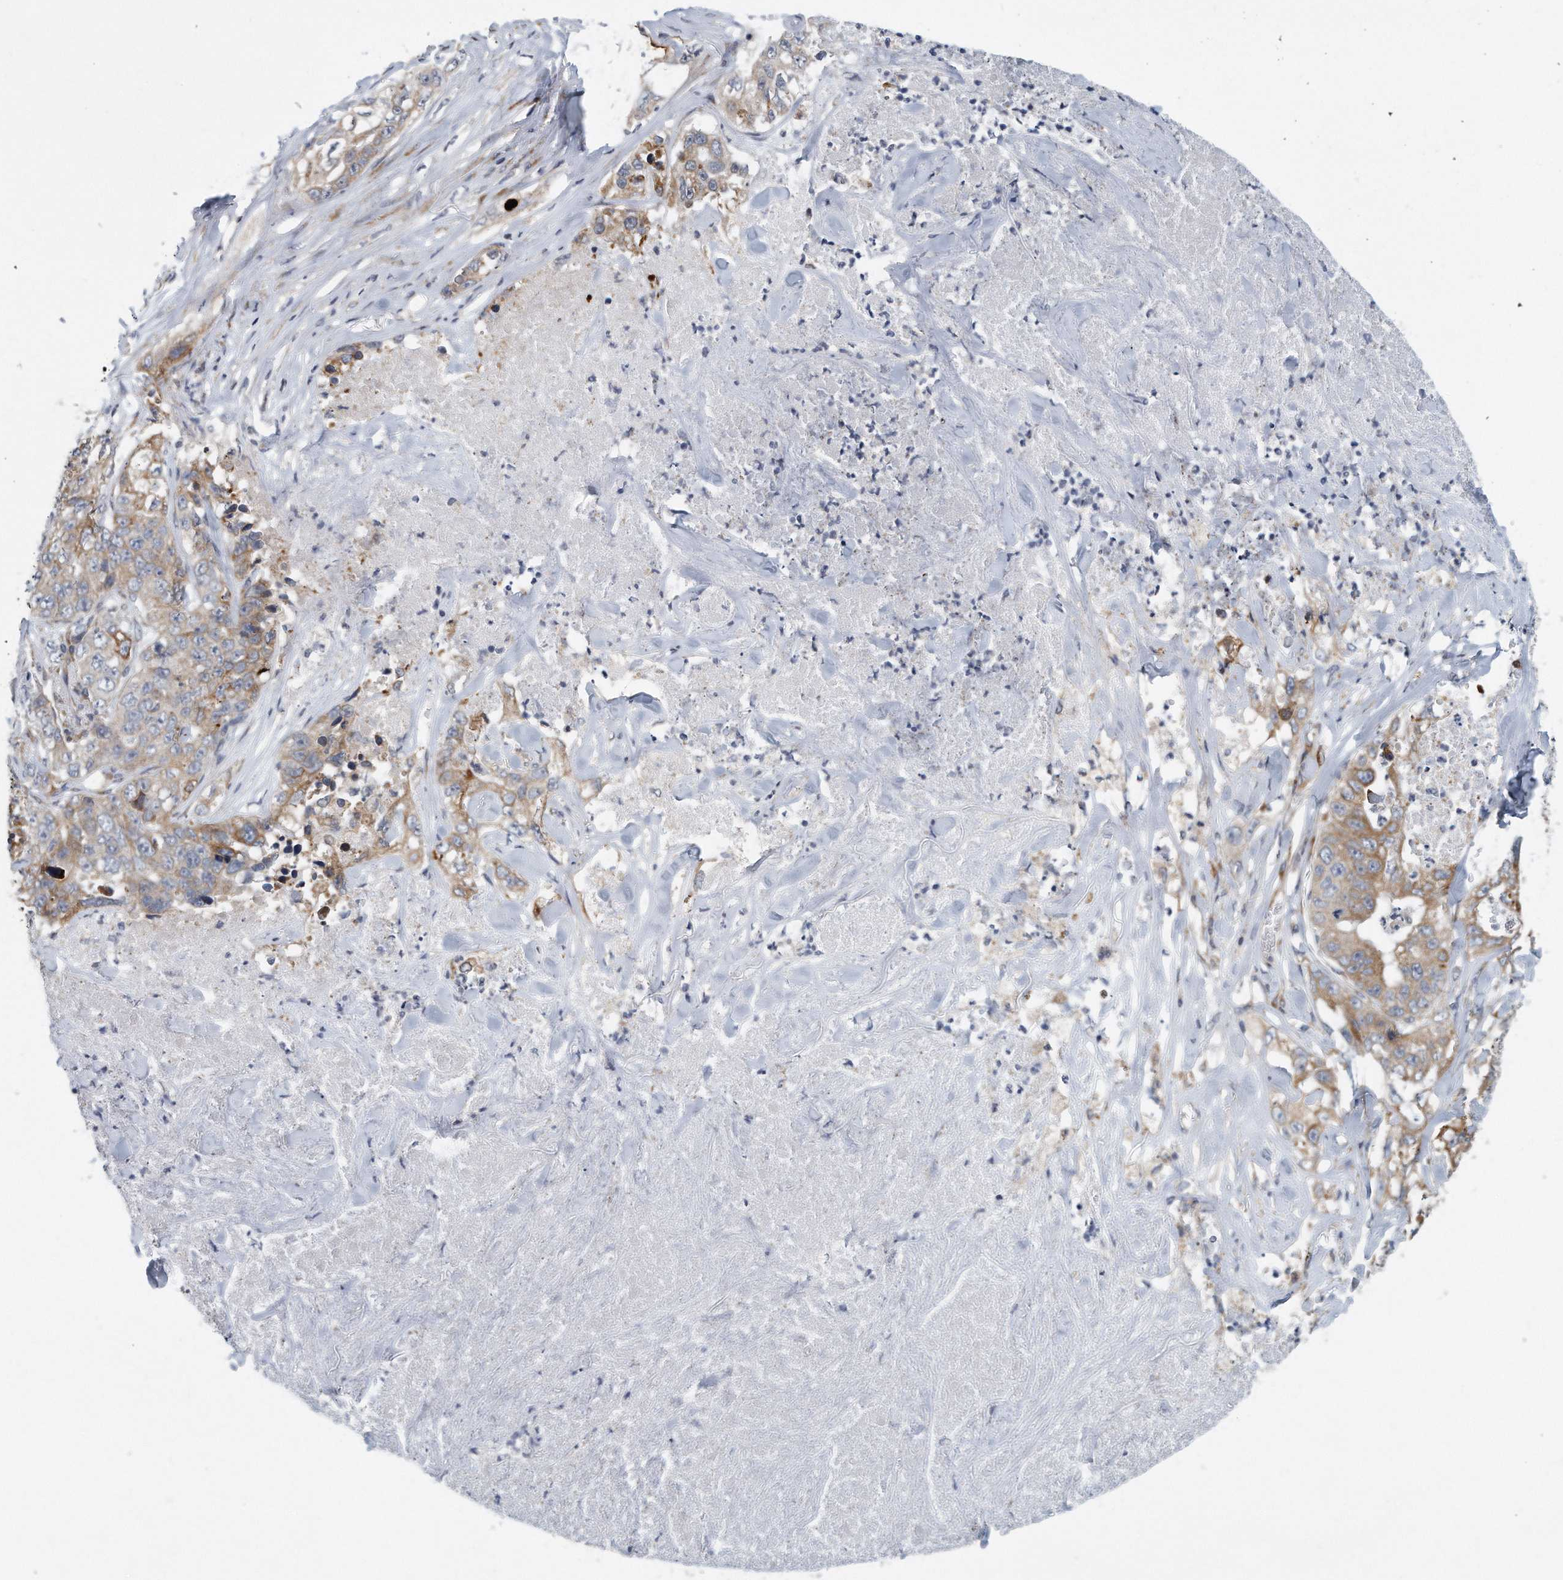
{"staining": {"intensity": "moderate", "quantity": "<25%", "location": "cytoplasmic/membranous"}, "tissue": "lung cancer", "cell_type": "Tumor cells", "image_type": "cancer", "snomed": [{"axis": "morphology", "description": "Adenocarcinoma, NOS"}, {"axis": "topography", "description": "Lung"}], "caption": "Protein analysis of lung cancer (adenocarcinoma) tissue demonstrates moderate cytoplasmic/membranous staining in approximately <25% of tumor cells.", "gene": "VLDLR", "patient": {"sex": "female", "age": 51}}